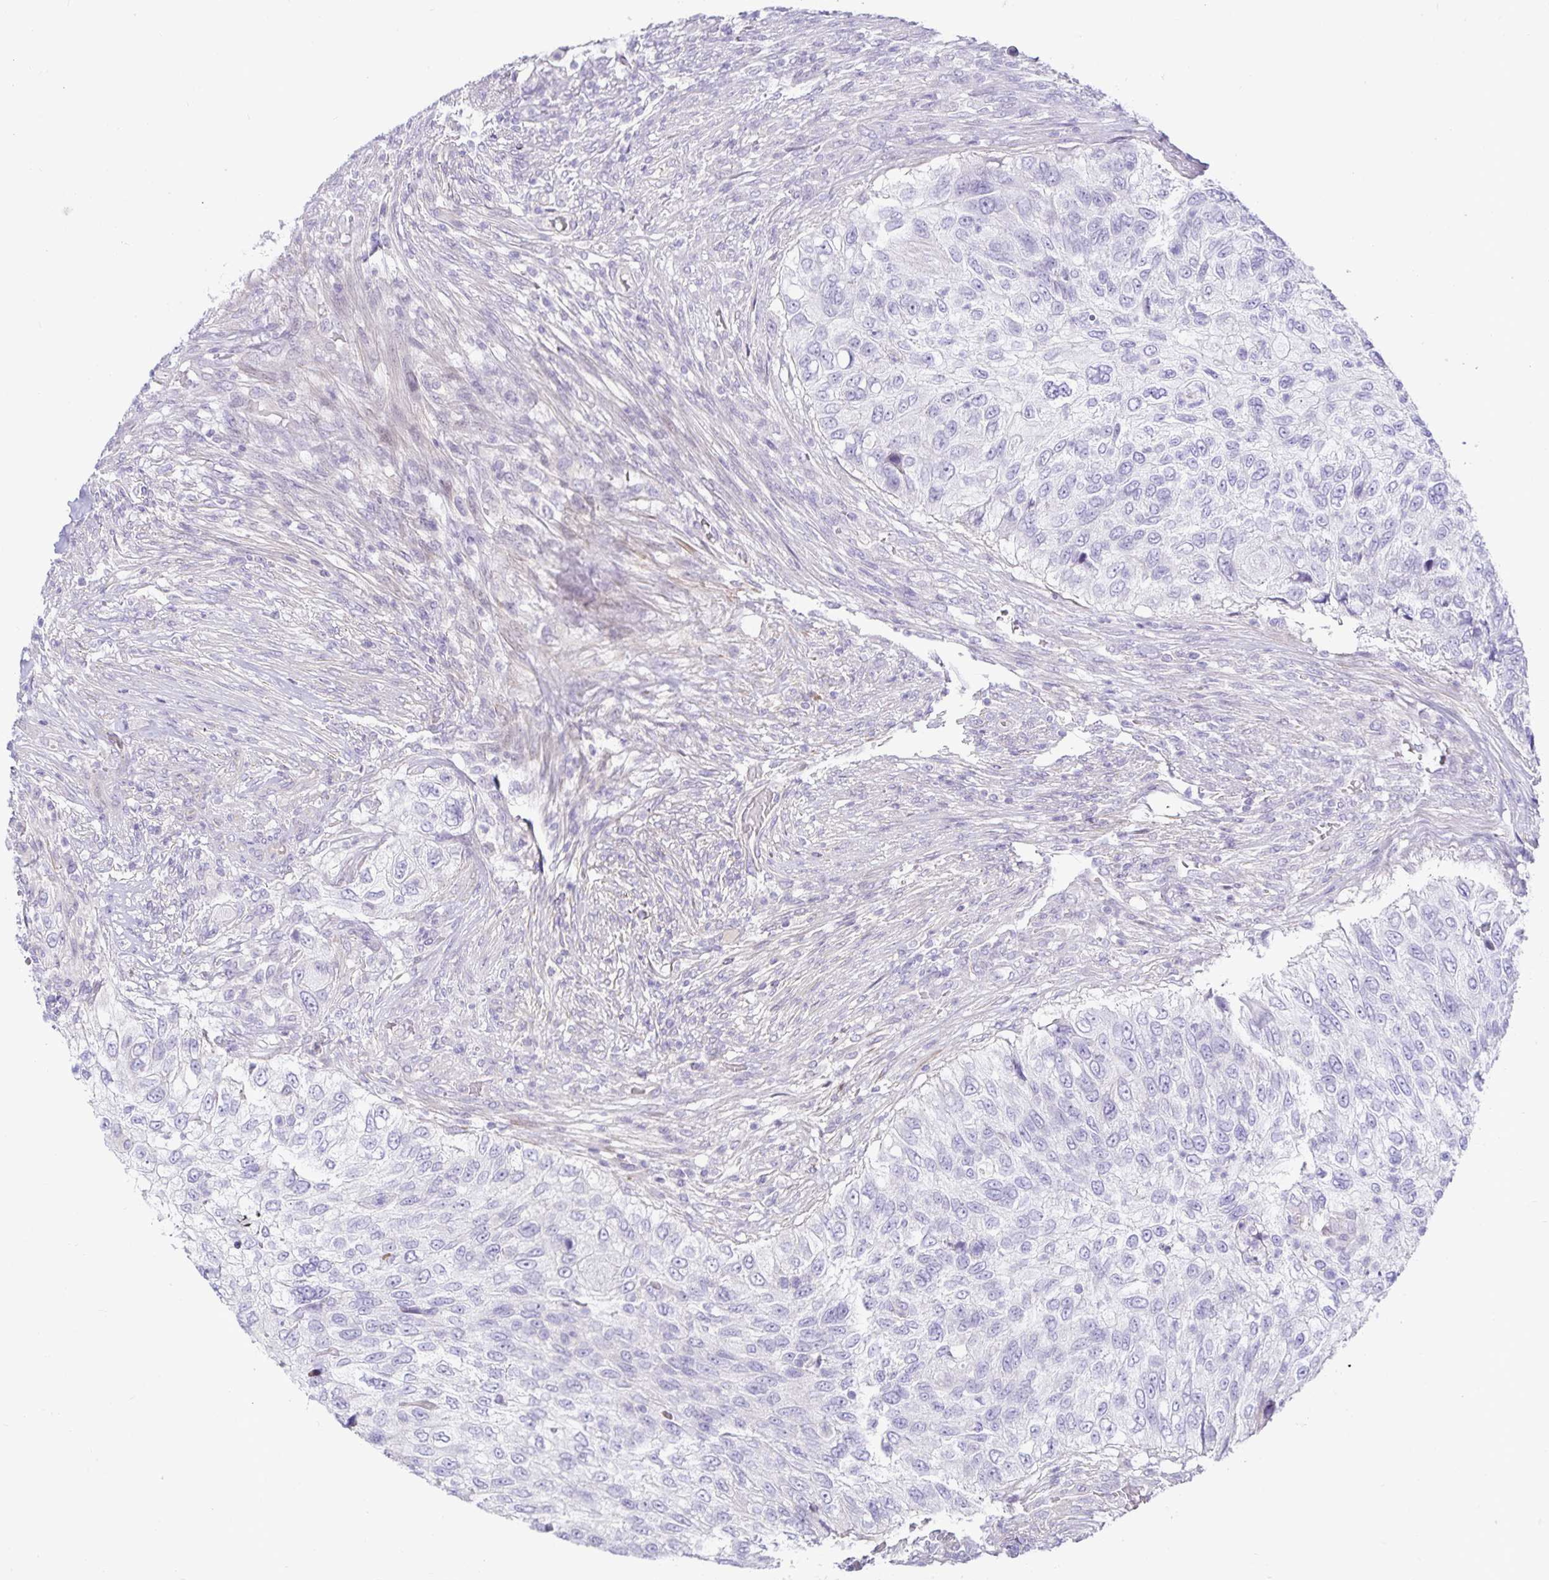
{"staining": {"intensity": "negative", "quantity": "none", "location": "none"}, "tissue": "urothelial cancer", "cell_type": "Tumor cells", "image_type": "cancer", "snomed": [{"axis": "morphology", "description": "Urothelial carcinoma, High grade"}, {"axis": "topography", "description": "Urinary bladder"}], "caption": "The histopathology image displays no significant positivity in tumor cells of high-grade urothelial carcinoma.", "gene": "SPAG4", "patient": {"sex": "female", "age": 60}}